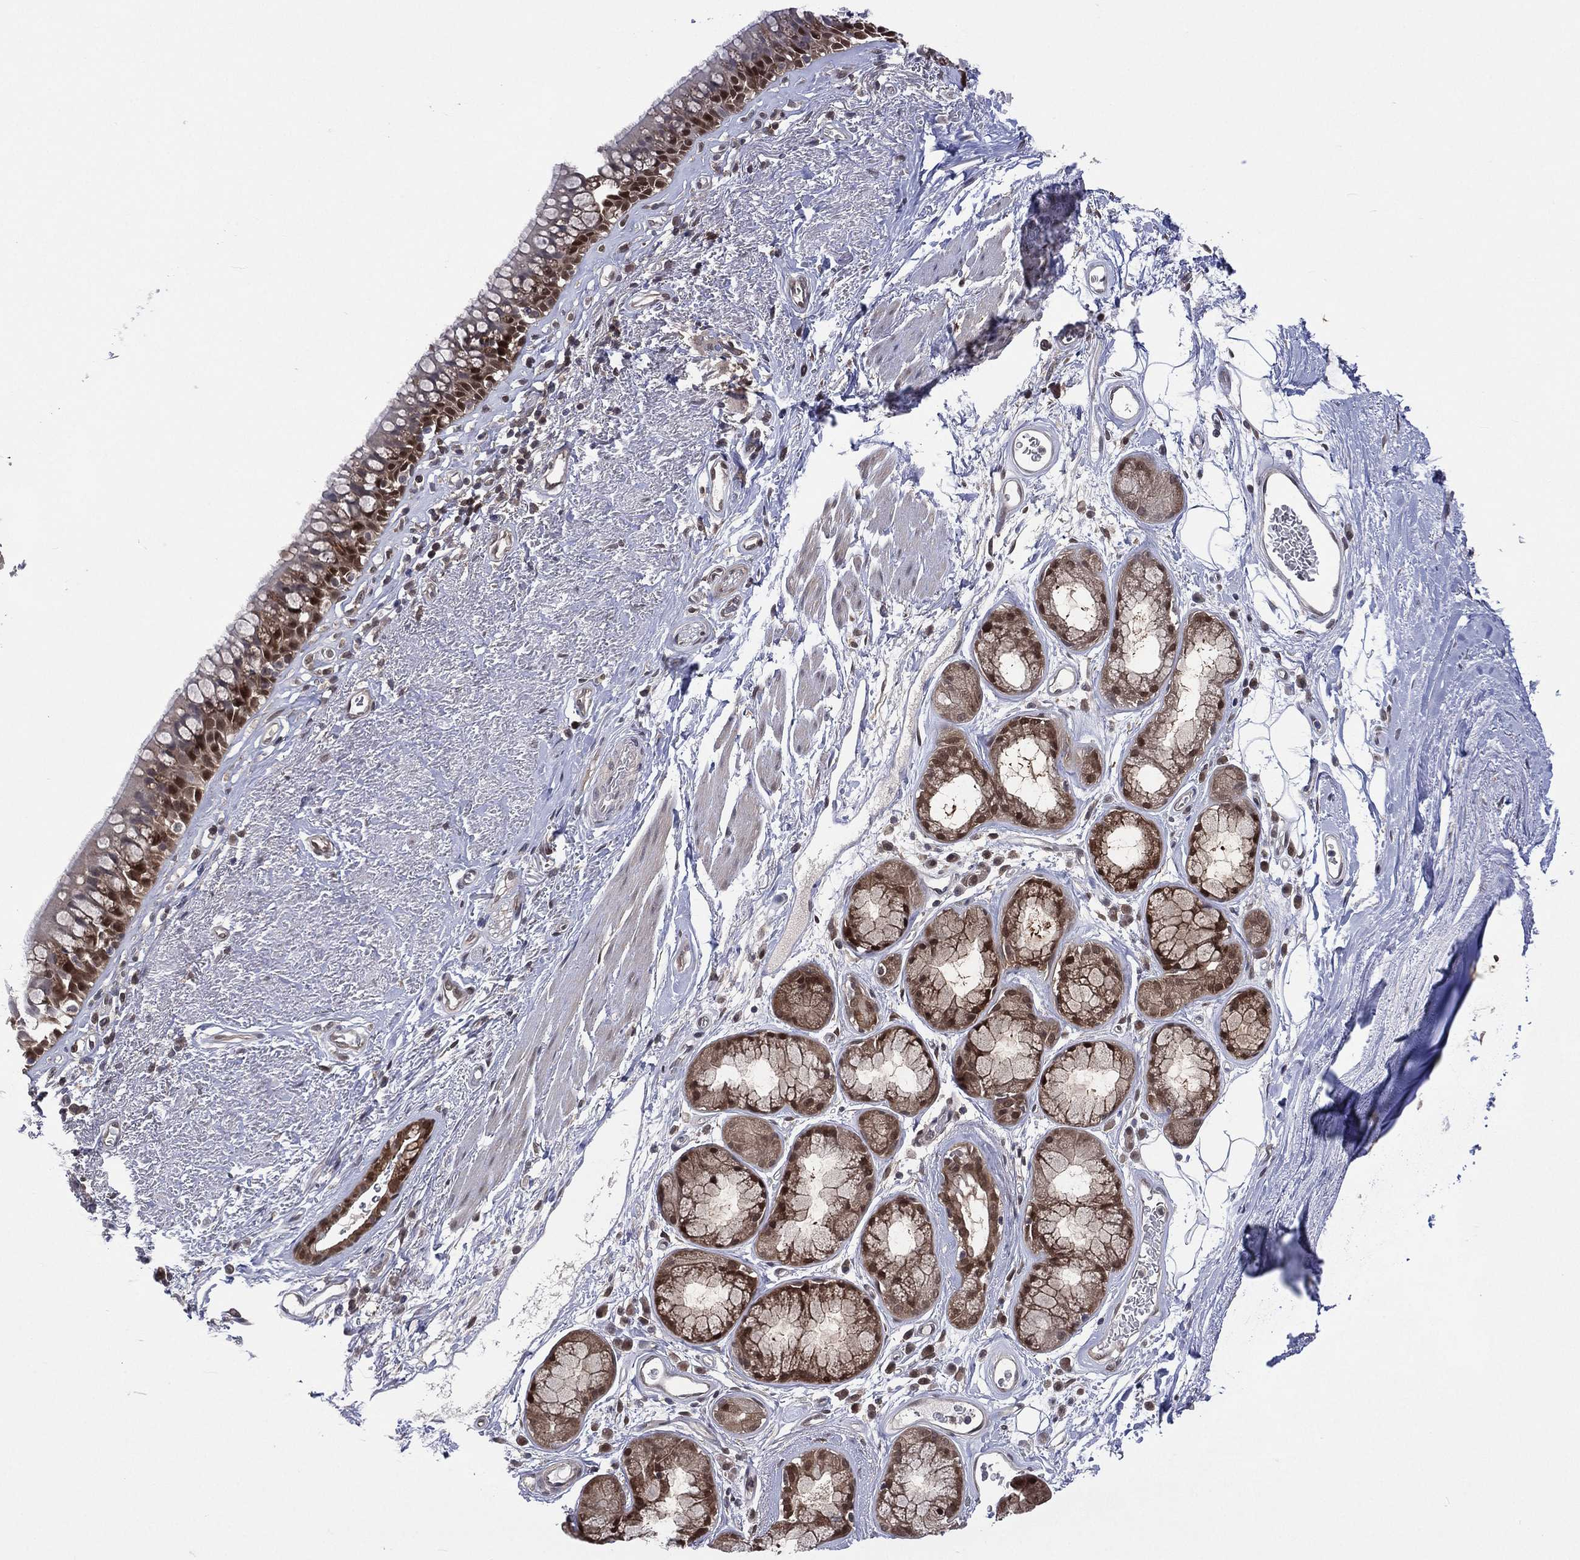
{"staining": {"intensity": "strong", "quantity": "25%-75%", "location": "nuclear"}, "tissue": "bronchus", "cell_type": "Respiratory epithelial cells", "image_type": "normal", "snomed": [{"axis": "morphology", "description": "Normal tissue, NOS"}, {"axis": "topography", "description": "Bronchus"}], "caption": "Protein expression analysis of unremarkable bronchus reveals strong nuclear positivity in about 25%-75% of respiratory epithelial cells. The staining was performed using DAB (3,3'-diaminobenzidine), with brown indicating positive protein expression. Nuclei are stained blue with hematoxylin.", "gene": "MTAP", "patient": {"sex": "male", "age": 82}}